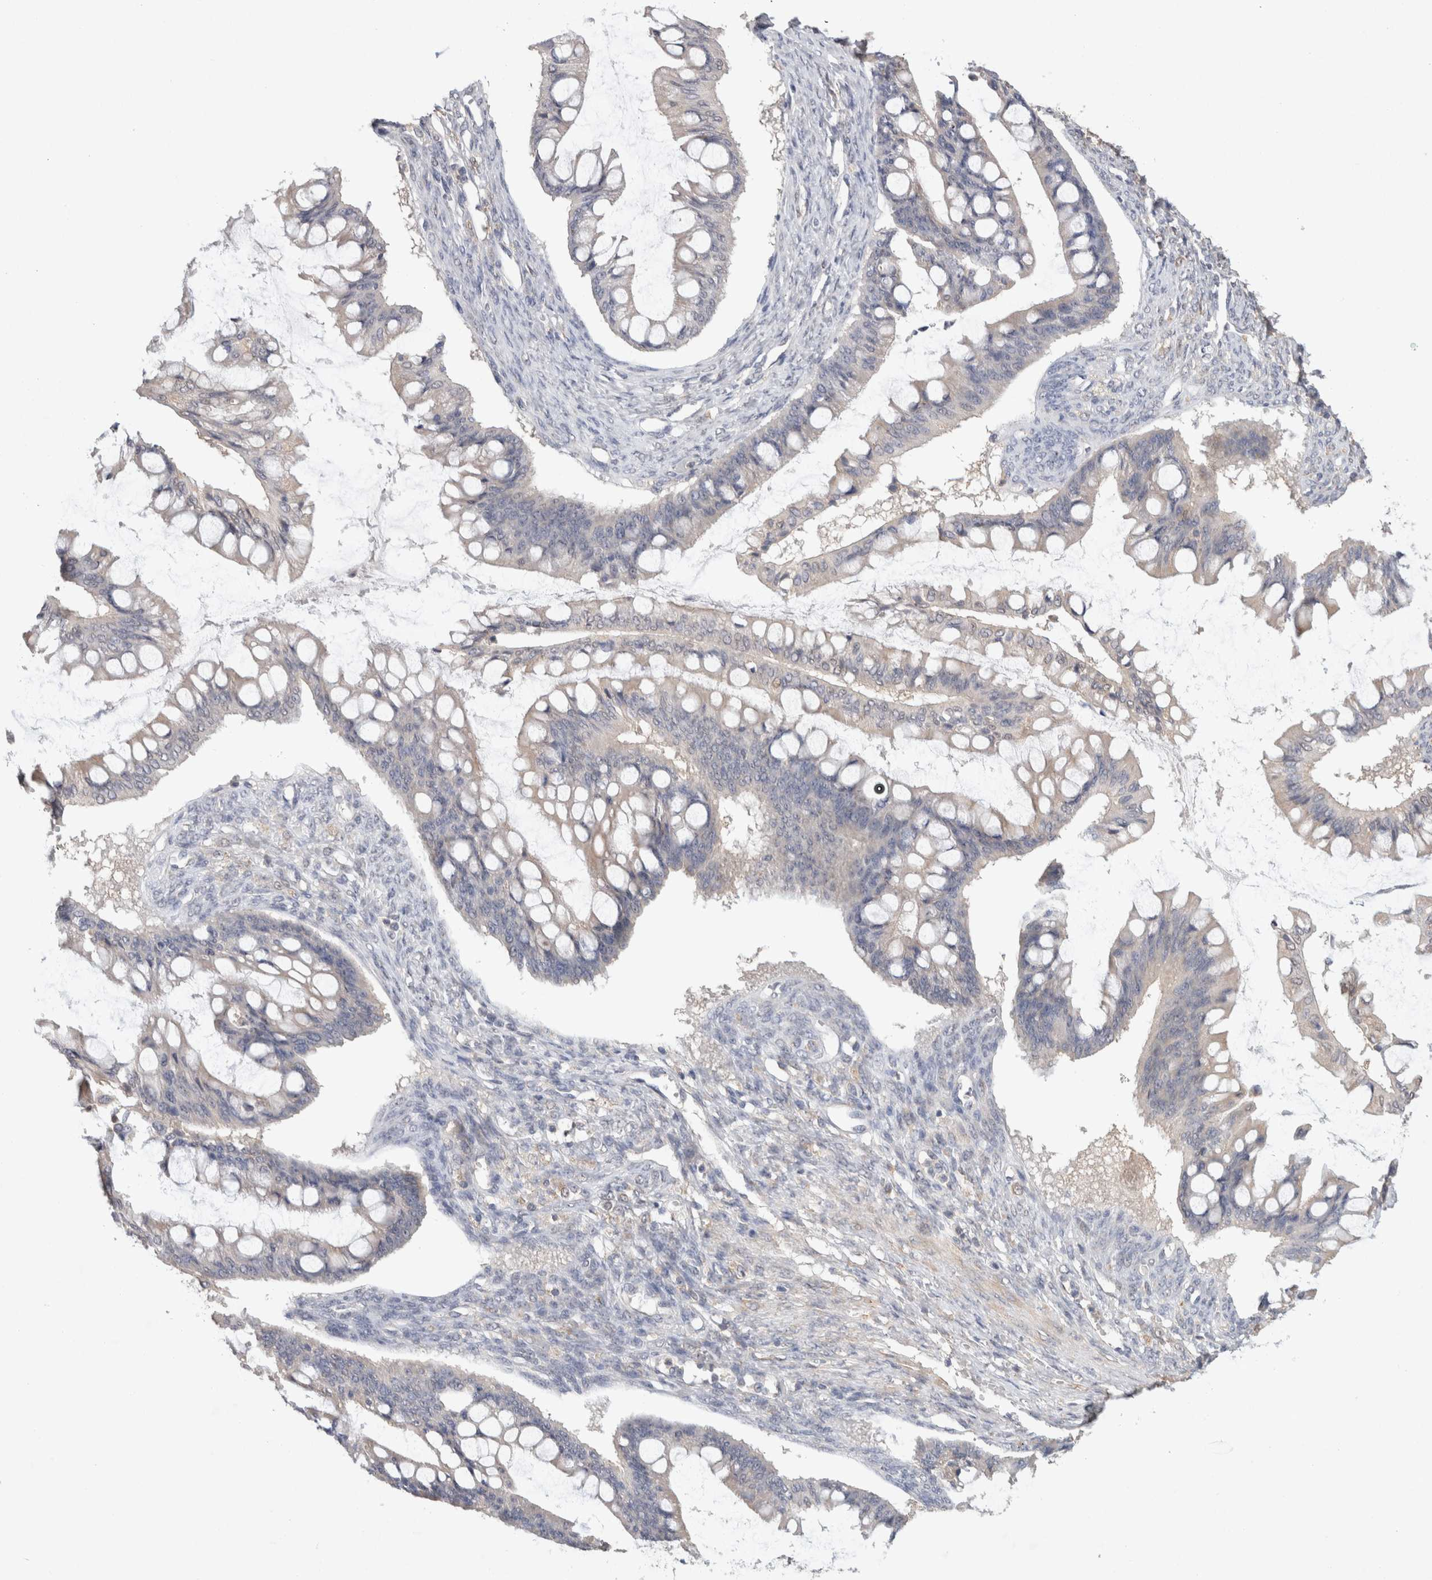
{"staining": {"intensity": "weak", "quantity": "<25%", "location": "cytoplasmic/membranous"}, "tissue": "ovarian cancer", "cell_type": "Tumor cells", "image_type": "cancer", "snomed": [{"axis": "morphology", "description": "Cystadenocarcinoma, mucinous, NOS"}, {"axis": "topography", "description": "Ovary"}], "caption": "Human ovarian mucinous cystadenocarcinoma stained for a protein using IHC shows no positivity in tumor cells.", "gene": "RAB14", "patient": {"sex": "female", "age": 73}}